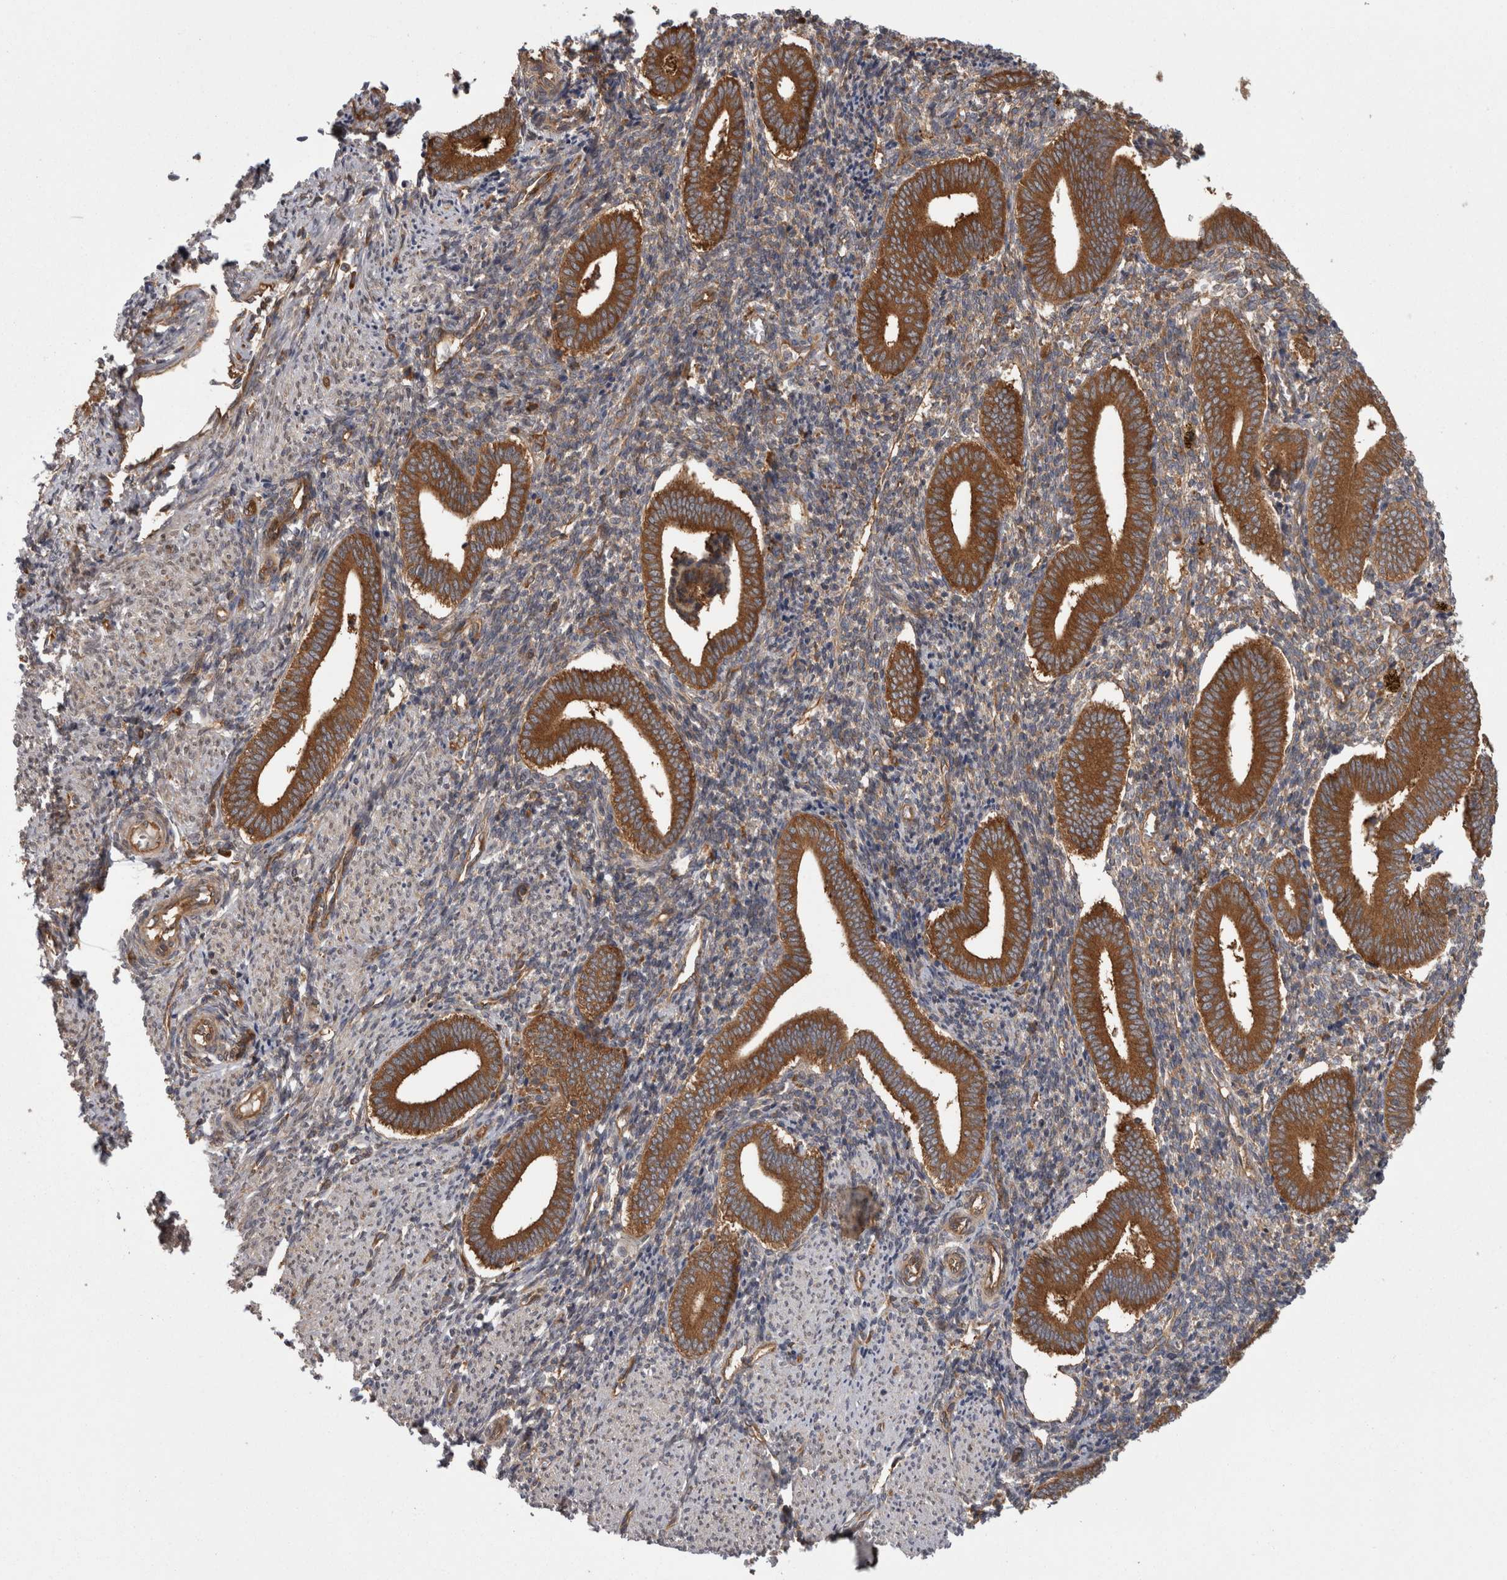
{"staining": {"intensity": "weak", "quantity": ">75%", "location": "cytoplasmic/membranous"}, "tissue": "endometrium", "cell_type": "Cells in endometrial stroma", "image_type": "normal", "snomed": [{"axis": "morphology", "description": "Normal tissue, NOS"}, {"axis": "topography", "description": "Uterus"}, {"axis": "topography", "description": "Endometrium"}], "caption": "Immunohistochemical staining of normal endometrium reveals low levels of weak cytoplasmic/membranous expression in about >75% of cells in endometrial stroma. Ihc stains the protein in brown and the nuclei are stained blue.", "gene": "SMCR8", "patient": {"sex": "female", "age": 33}}